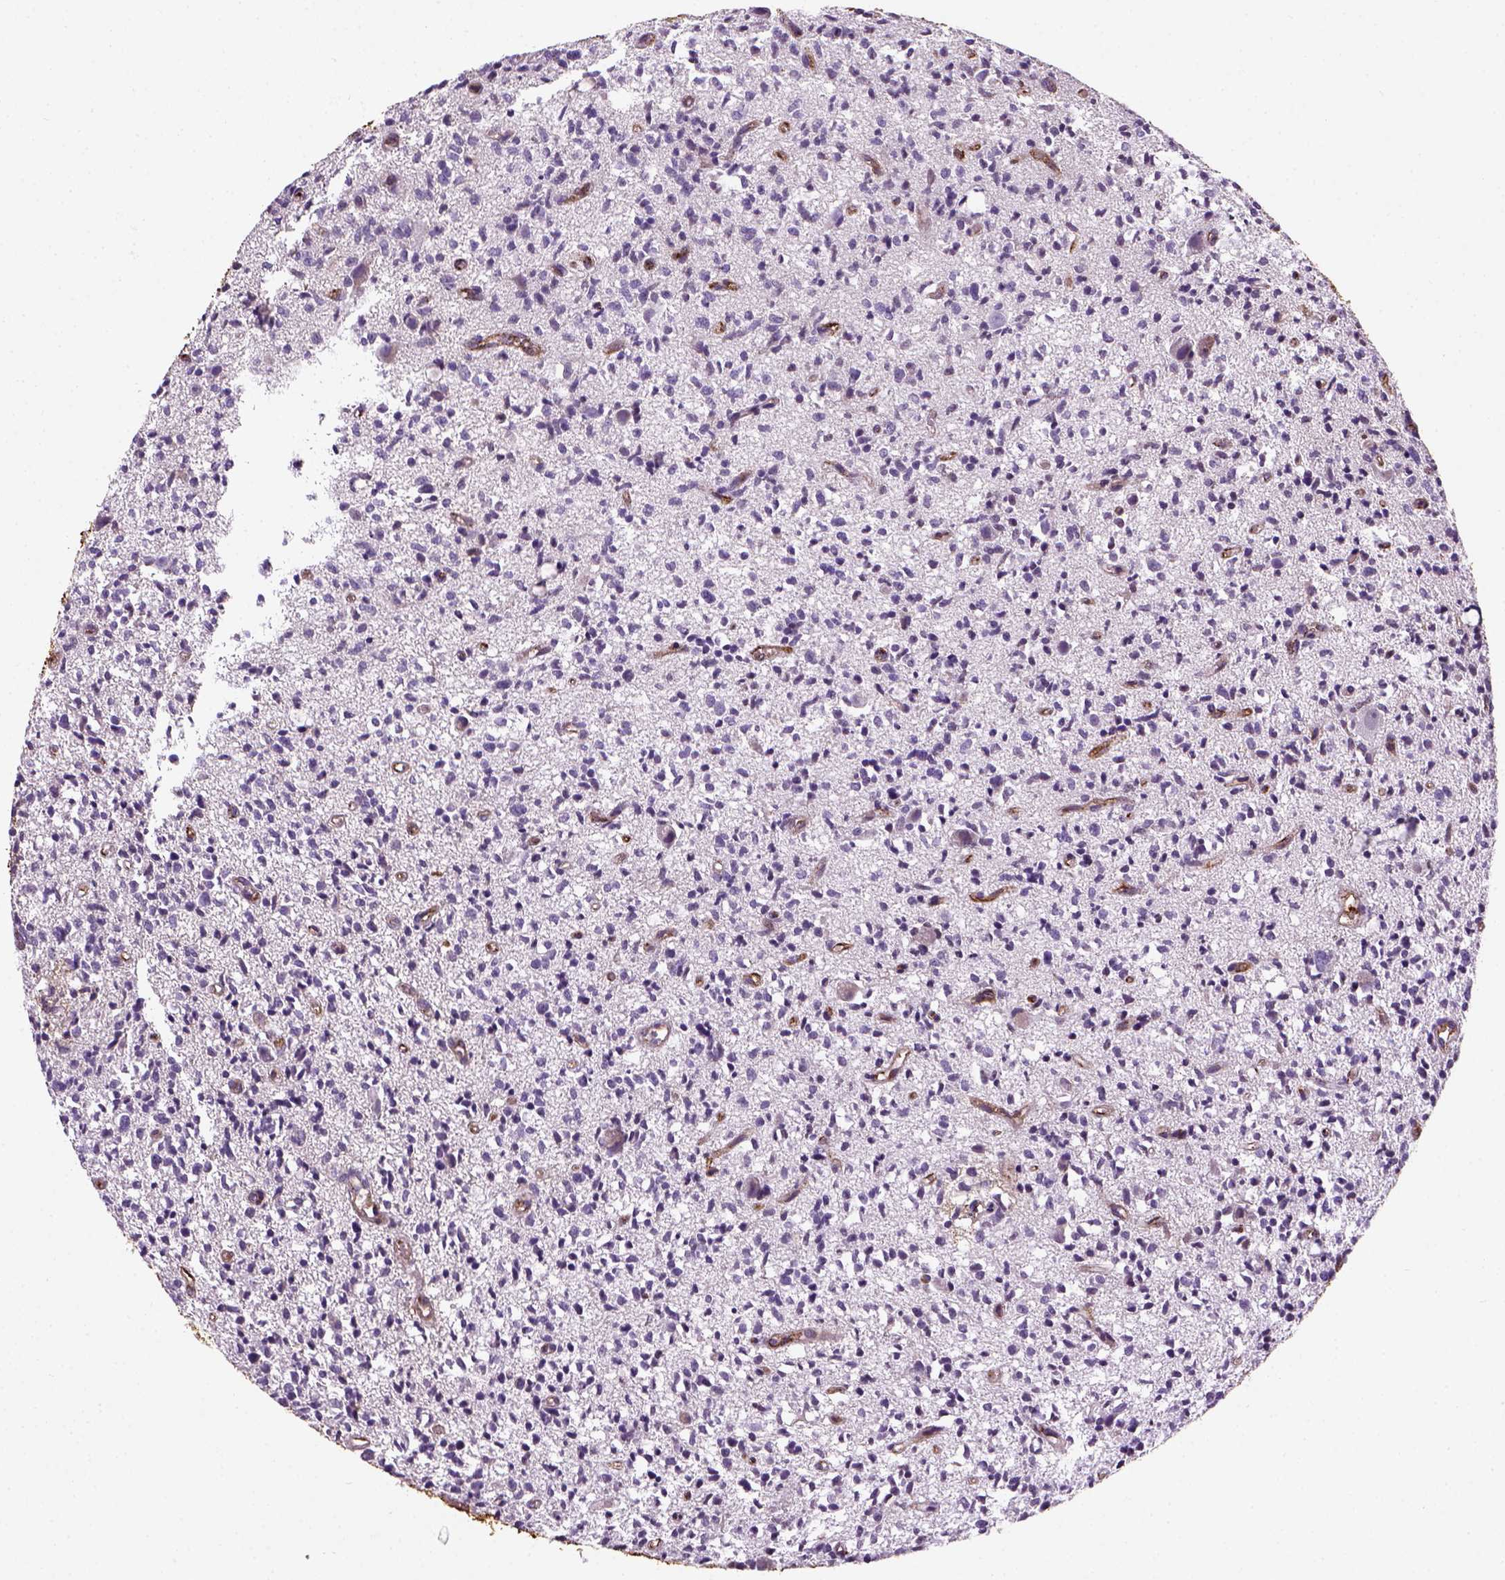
{"staining": {"intensity": "negative", "quantity": "none", "location": "none"}, "tissue": "glioma", "cell_type": "Tumor cells", "image_type": "cancer", "snomed": [{"axis": "morphology", "description": "Glioma, malignant, Low grade"}, {"axis": "topography", "description": "Brain"}], "caption": "Immunohistochemistry (IHC) micrograph of neoplastic tissue: human glioma stained with DAB (3,3'-diaminobenzidine) displays no significant protein positivity in tumor cells.", "gene": "VWF", "patient": {"sex": "male", "age": 64}}